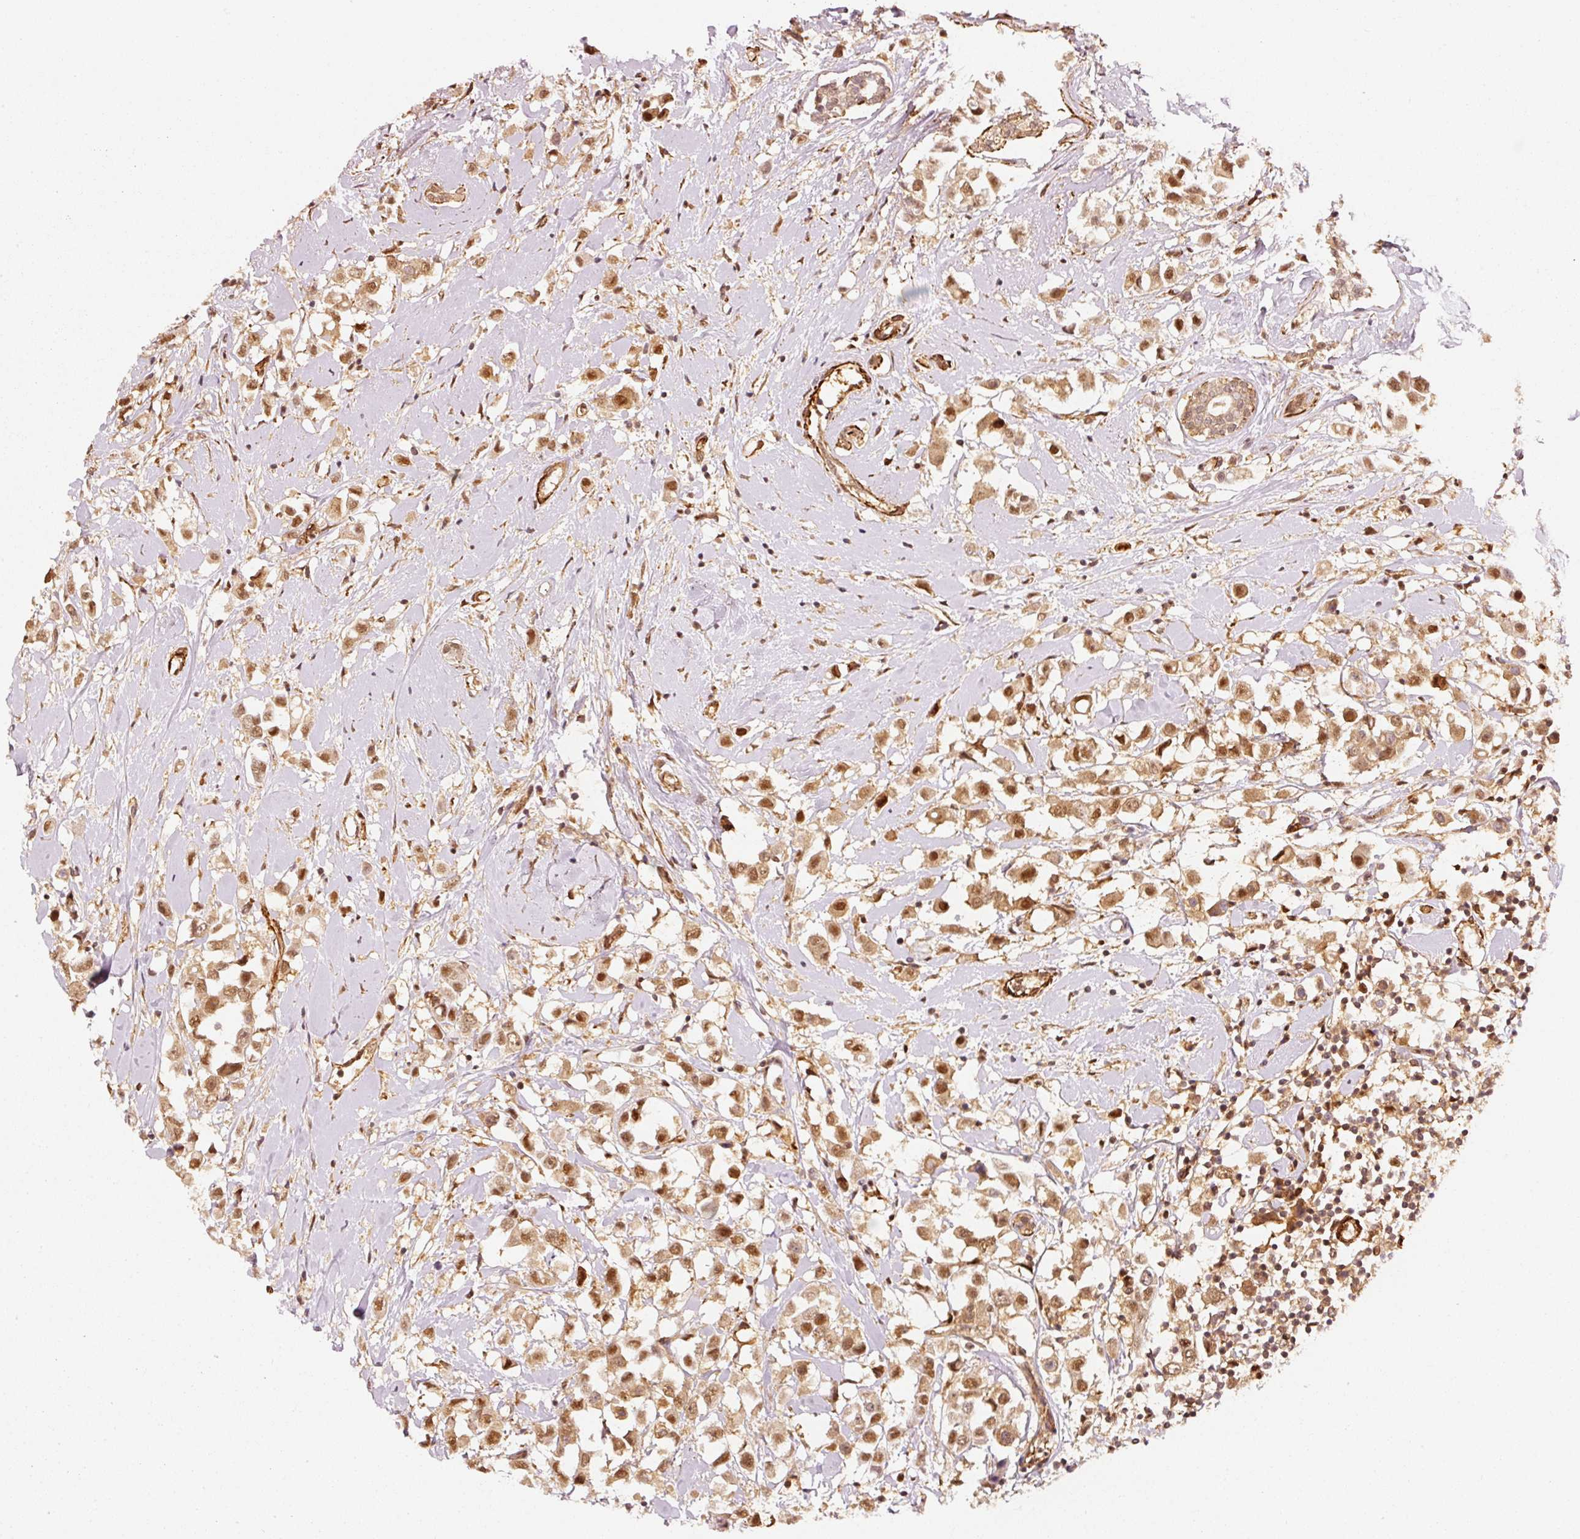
{"staining": {"intensity": "moderate", "quantity": ">75%", "location": "cytoplasmic/membranous,nuclear"}, "tissue": "breast cancer", "cell_type": "Tumor cells", "image_type": "cancer", "snomed": [{"axis": "morphology", "description": "Duct carcinoma"}, {"axis": "topography", "description": "Breast"}], "caption": "Approximately >75% of tumor cells in human breast cancer demonstrate moderate cytoplasmic/membranous and nuclear protein expression as visualized by brown immunohistochemical staining.", "gene": "PSMD1", "patient": {"sex": "female", "age": 61}}